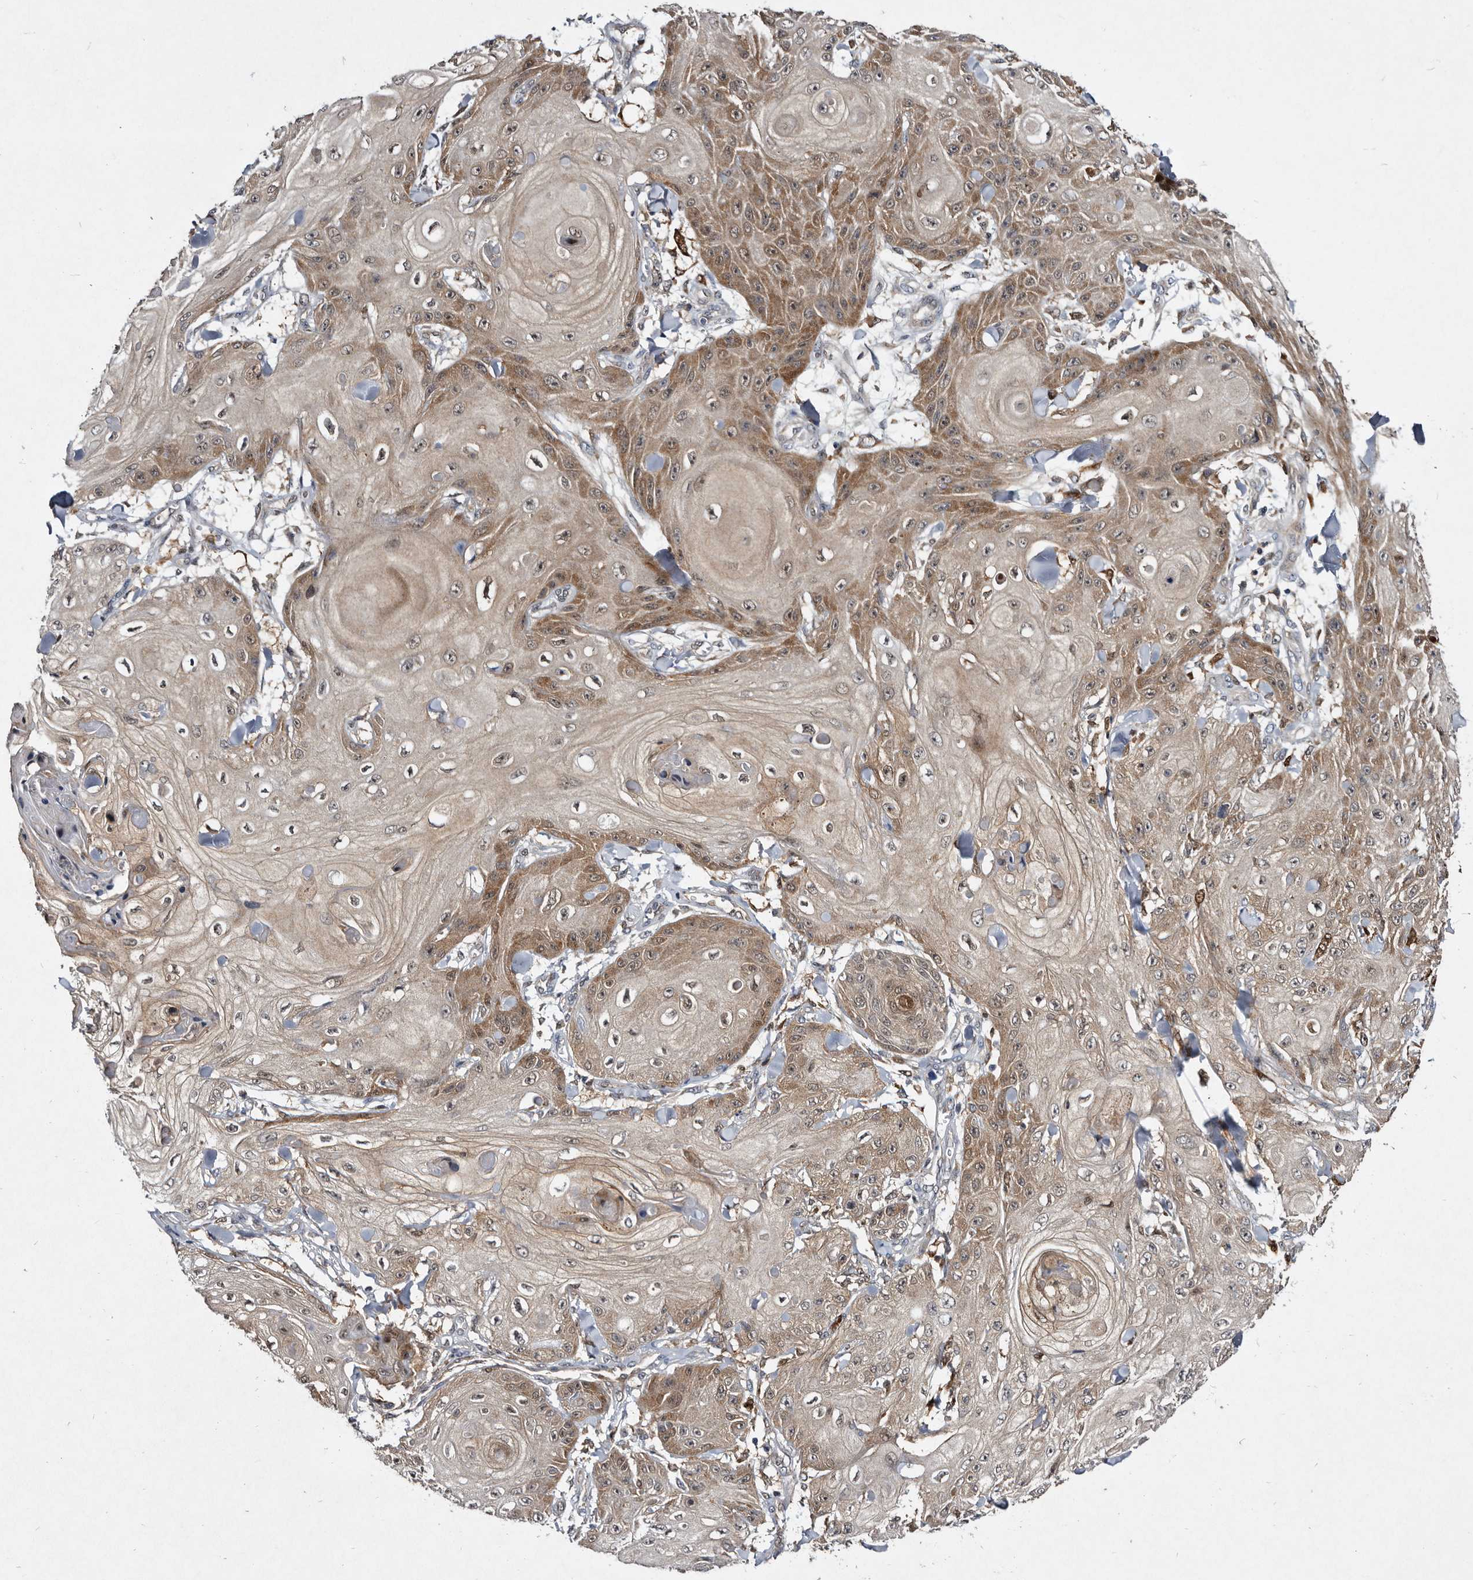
{"staining": {"intensity": "moderate", "quantity": ">75%", "location": "cytoplasmic/membranous"}, "tissue": "skin cancer", "cell_type": "Tumor cells", "image_type": "cancer", "snomed": [{"axis": "morphology", "description": "Squamous cell carcinoma, NOS"}, {"axis": "topography", "description": "Skin"}], "caption": "Moderate cytoplasmic/membranous protein positivity is identified in about >75% of tumor cells in skin cancer. The staining was performed using DAB (3,3'-diaminobenzidine) to visualize the protein expression in brown, while the nuclei were stained in blue with hematoxylin (Magnification: 20x).", "gene": "SERPINB8", "patient": {"sex": "male", "age": 74}}